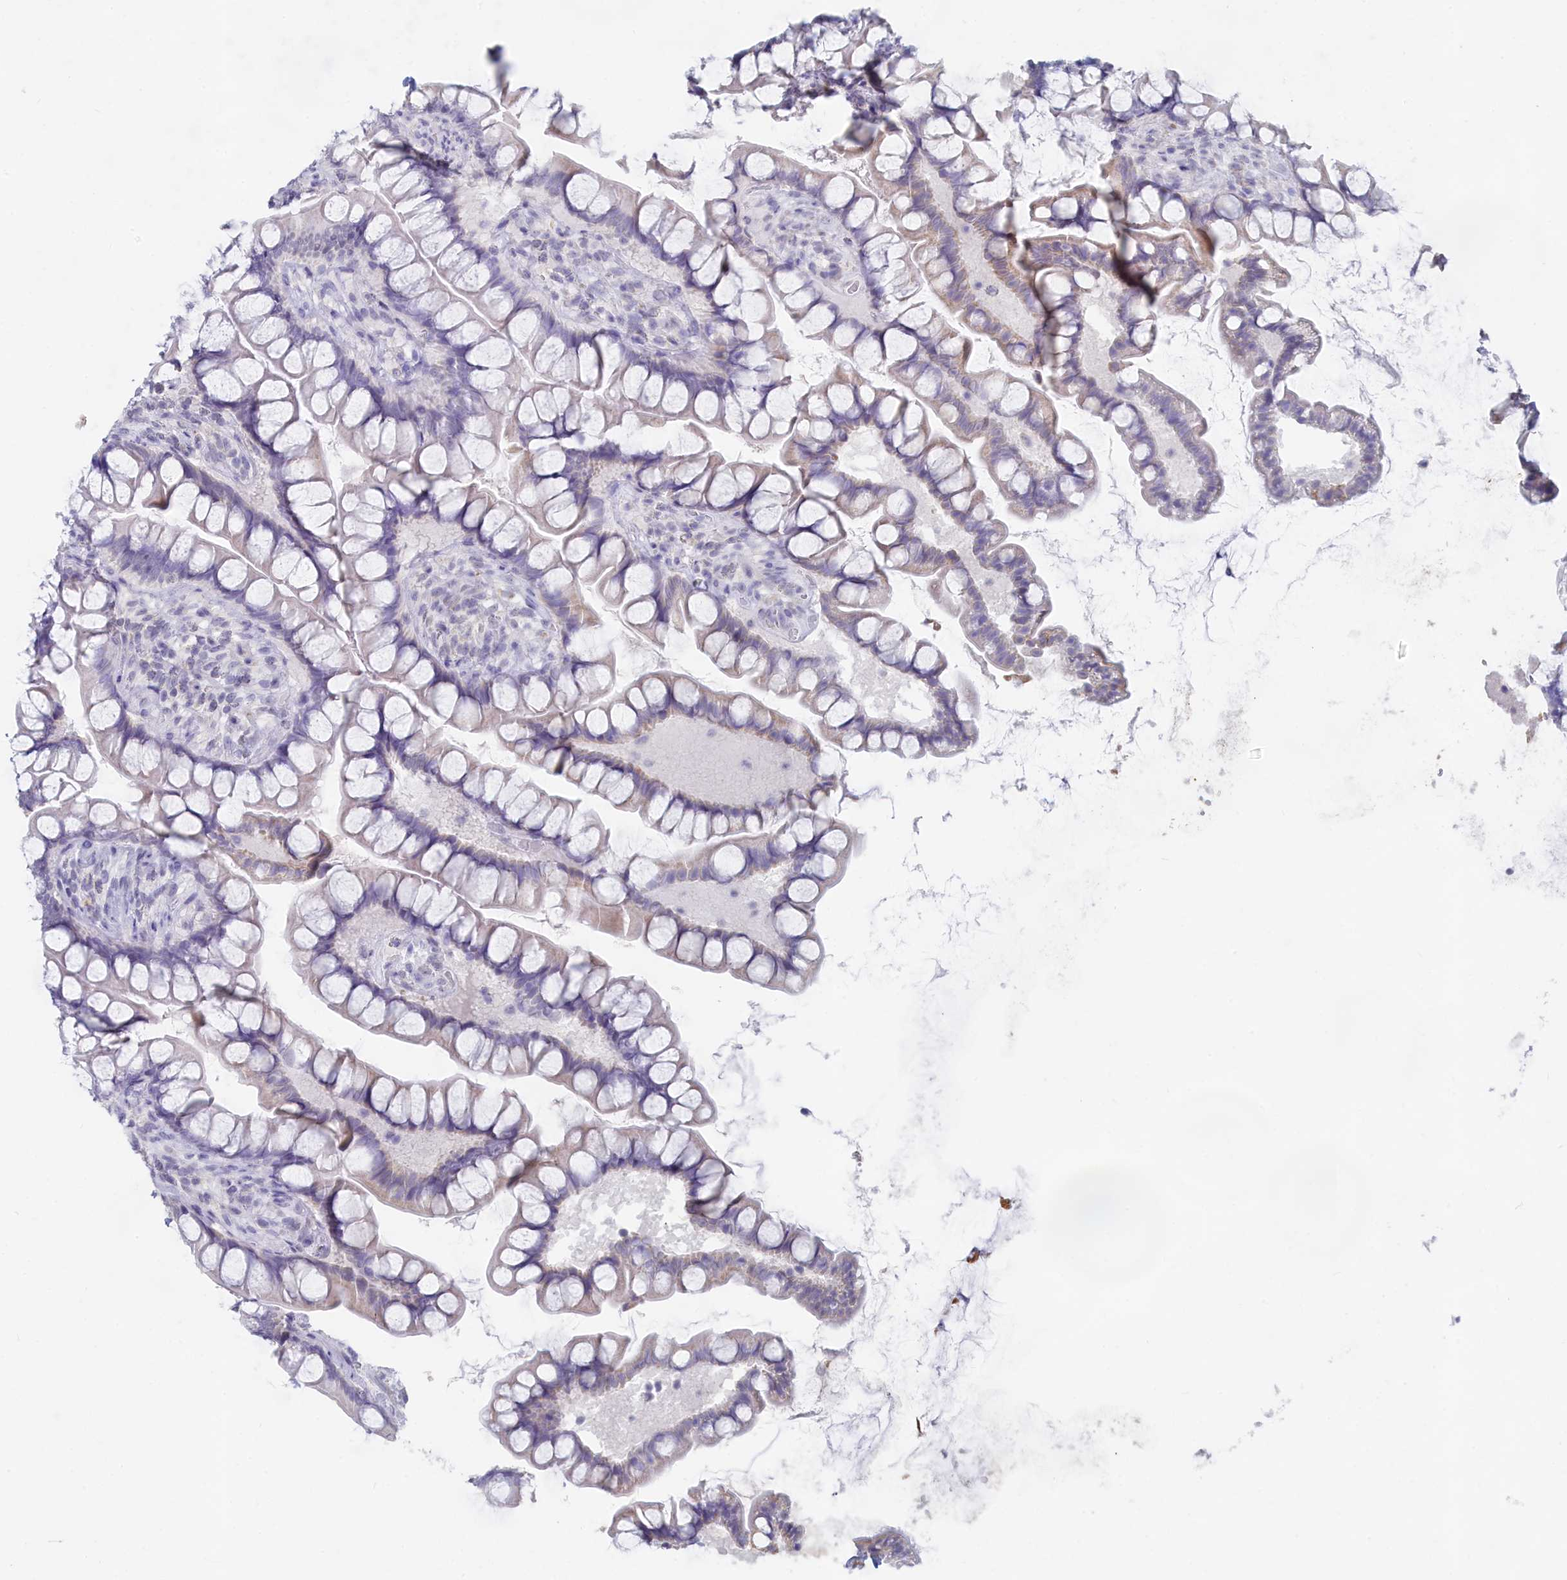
{"staining": {"intensity": "moderate", "quantity": "25%-75%", "location": "cytoplasmic/membranous"}, "tissue": "small intestine", "cell_type": "Glandular cells", "image_type": "normal", "snomed": [{"axis": "morphology", "description": "Normal tissue, NOS"}, {"axis": "topography", "description": "Small intestine"}], "caption": "Small intestine stained for a protein (brown) demonstrates moderate cytoplasmic/membranous positive staining in about 25%-75% of glandular cells.", "gene": "LRIF1", "patient": {"sex": "male", "age": 70}}